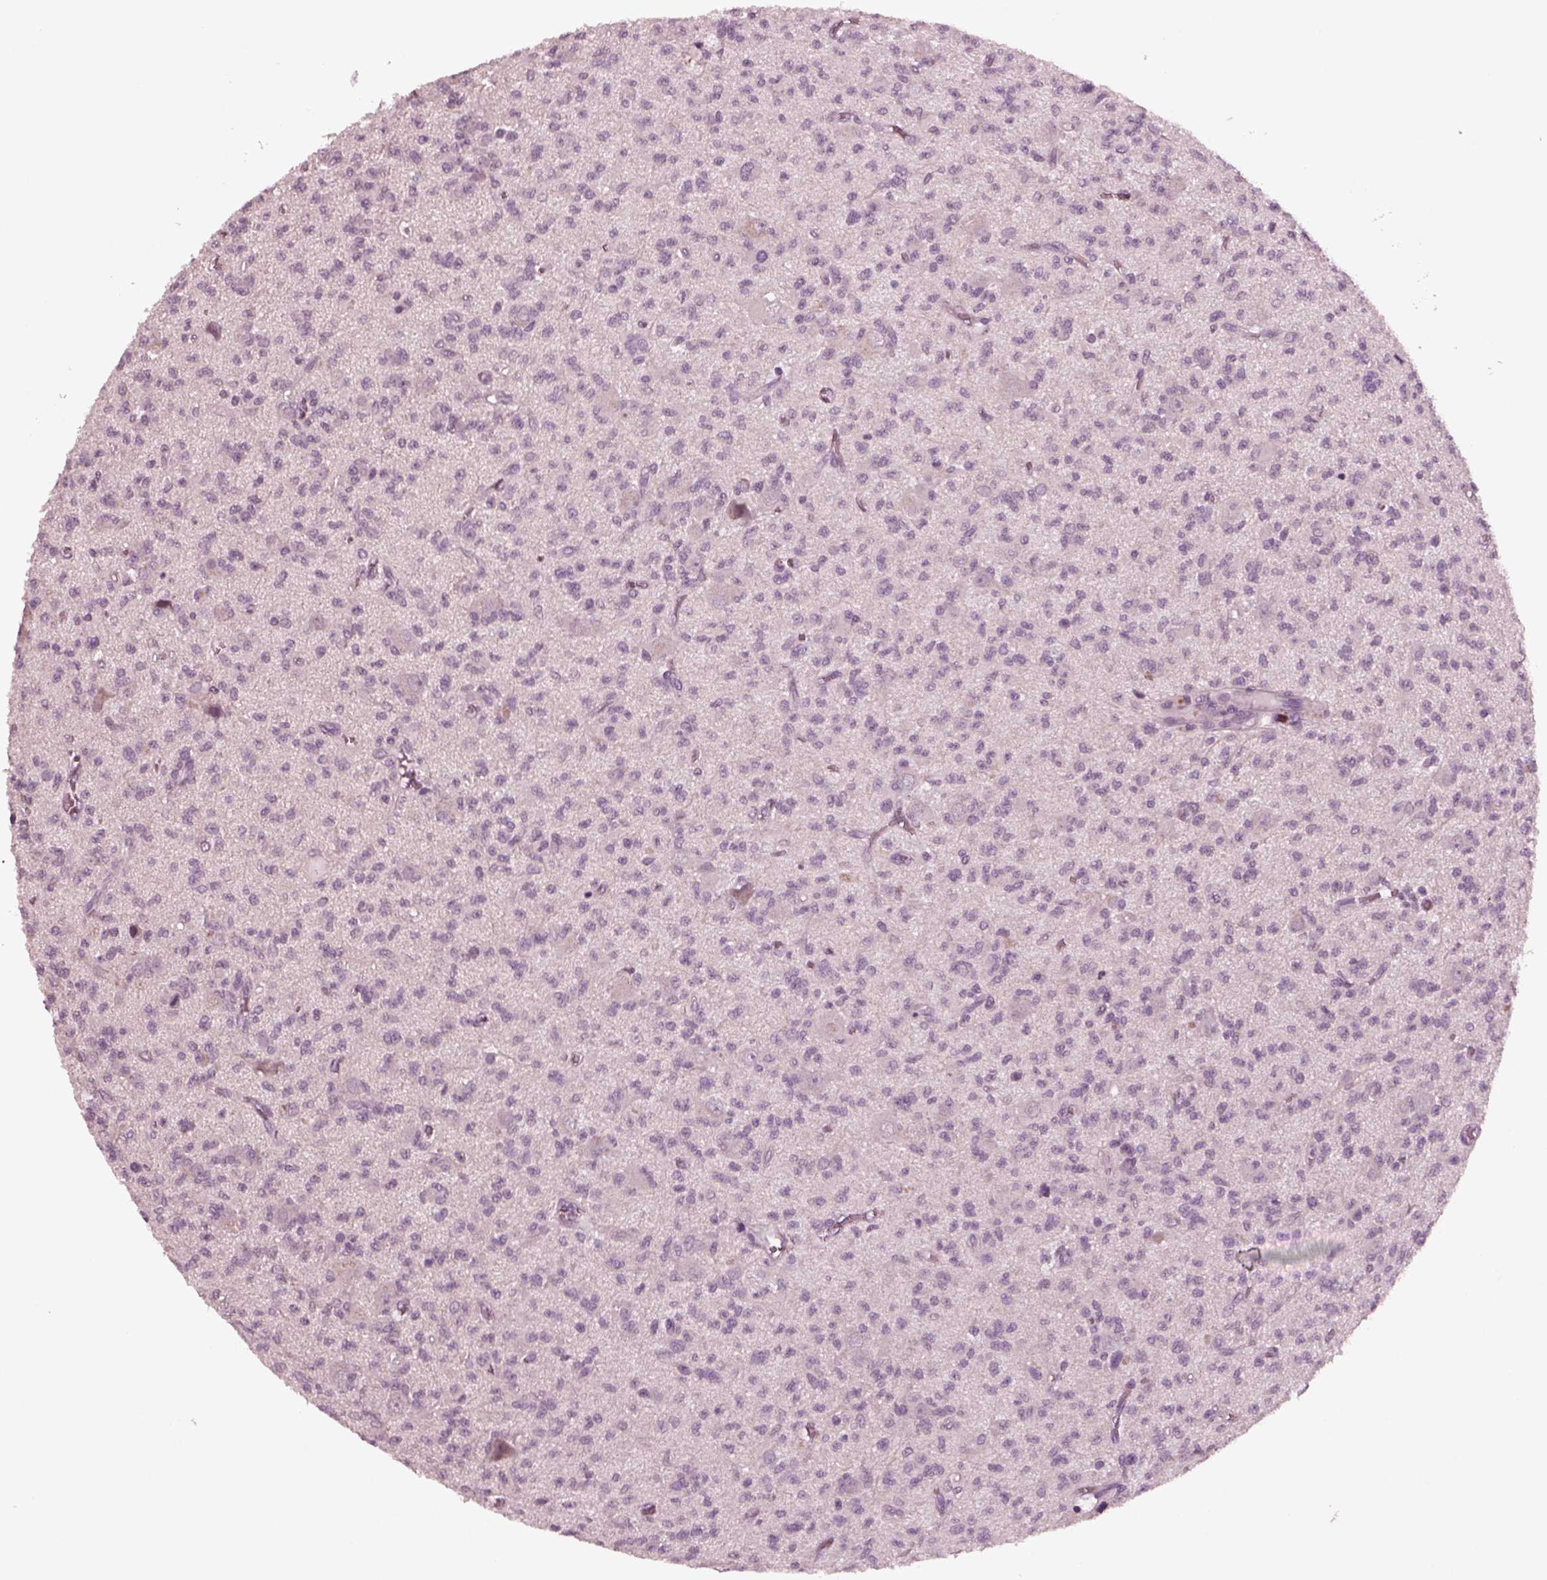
{"staining": {"intensity": "negative", "quantity": "none", "location": "none"}, "tissue": "glioma", "cell_type": "Tumor cells", "image_type": "cancer", "snomed": [{"axis": "morphology", "description": "Glioma, malignant, Low grade"}, {"axis": "topography", "description": "Brain"}], "caption": "IHC histopathology image of neoplastic tissue: malignant low-grade glioma stained with DAB (3,3'-diaminobenzidine) exhibits no significant protein expression in tumor cells.", "gene": "YY2", "patient": {"sex": "male", "age": 64}}